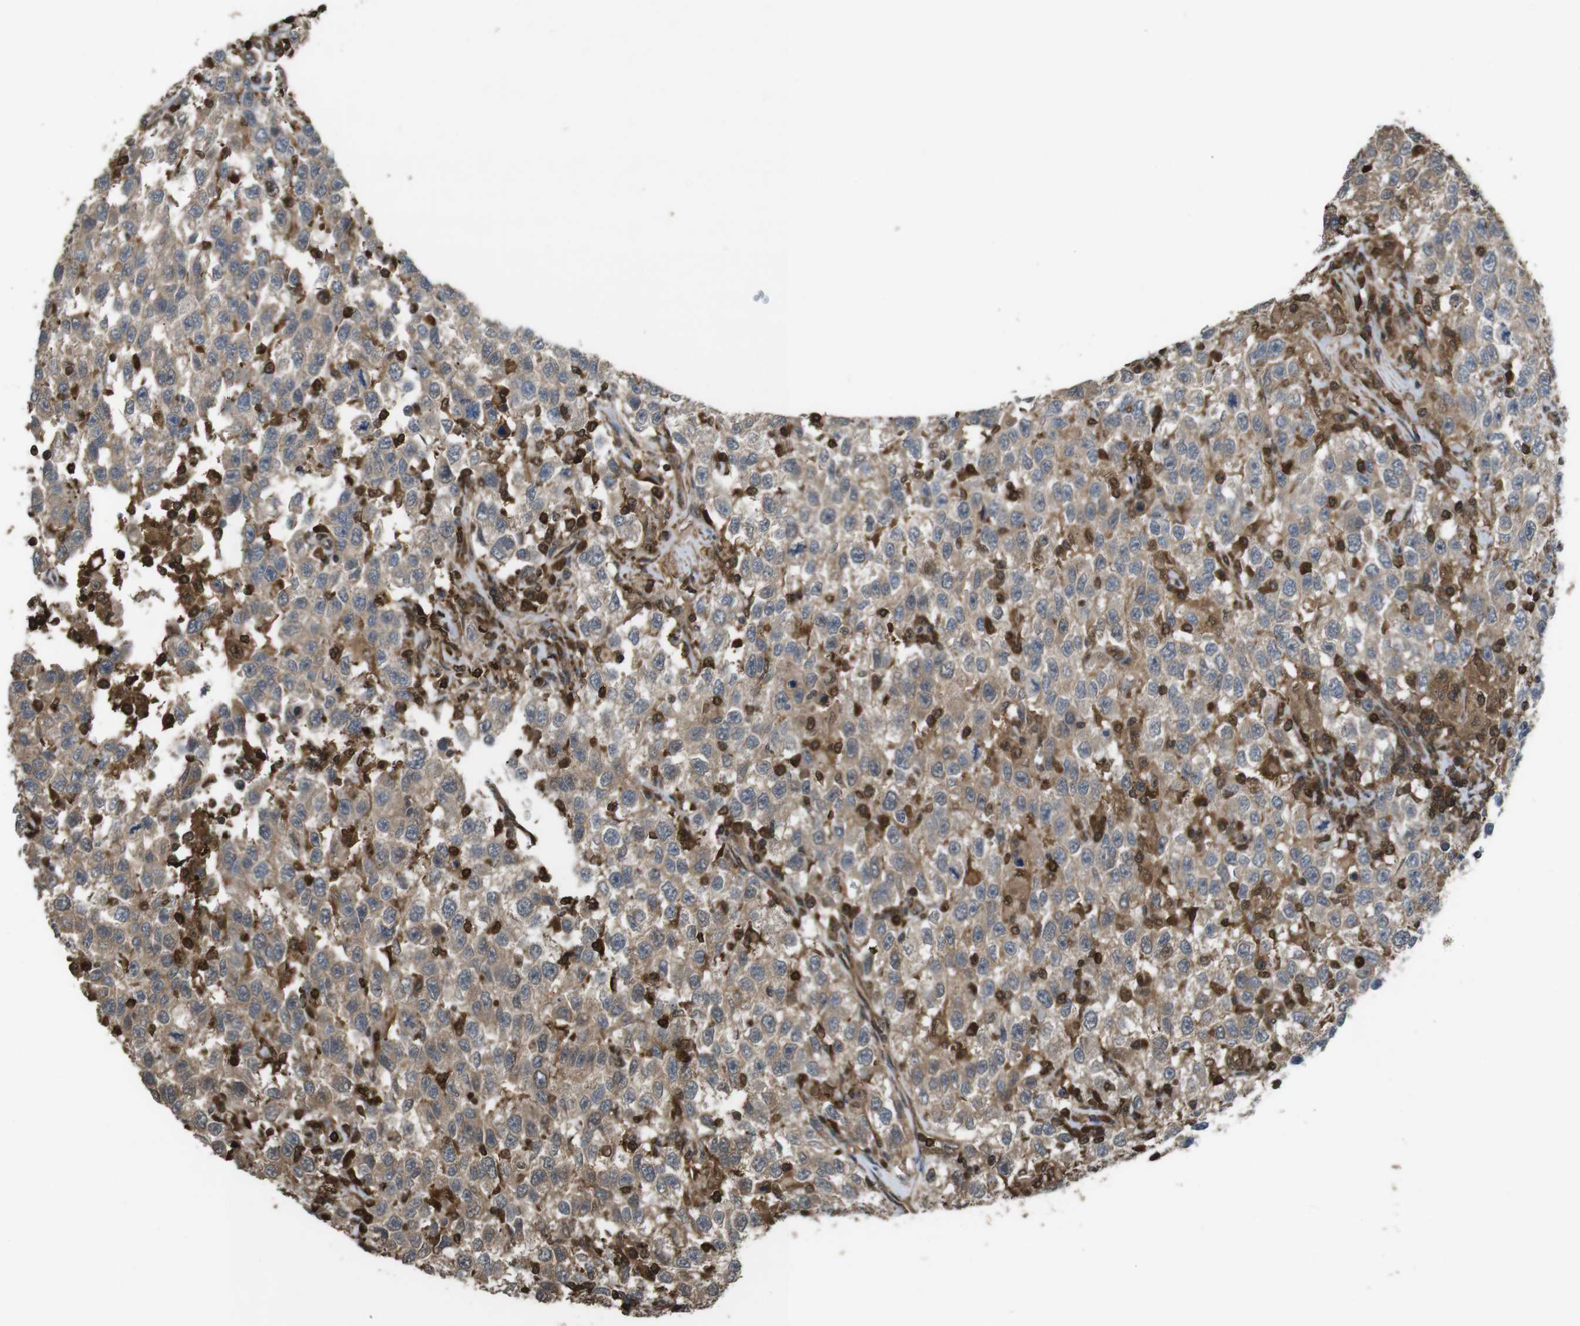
{"staining": {"intensity": "moderate", "quantity": ">75%", "location": "cytoplasmic/membranous"}, "tissue": "testis cancer", "cell_type": "Tumor cells", "image_type": "cancer", "snomed": [{"axis": "morphology", "description": "Seminoma, NOS"}, {"axis": "topography", "description": "Testis"}], "caption": "An image of testis cancer (seminoma) stained for a protein exhibits moderate cytoplasmic/membranous brown staining in tumor cells.", "gene": "ARHGDIA", "patient": {"sex": "male", "age": 41}}